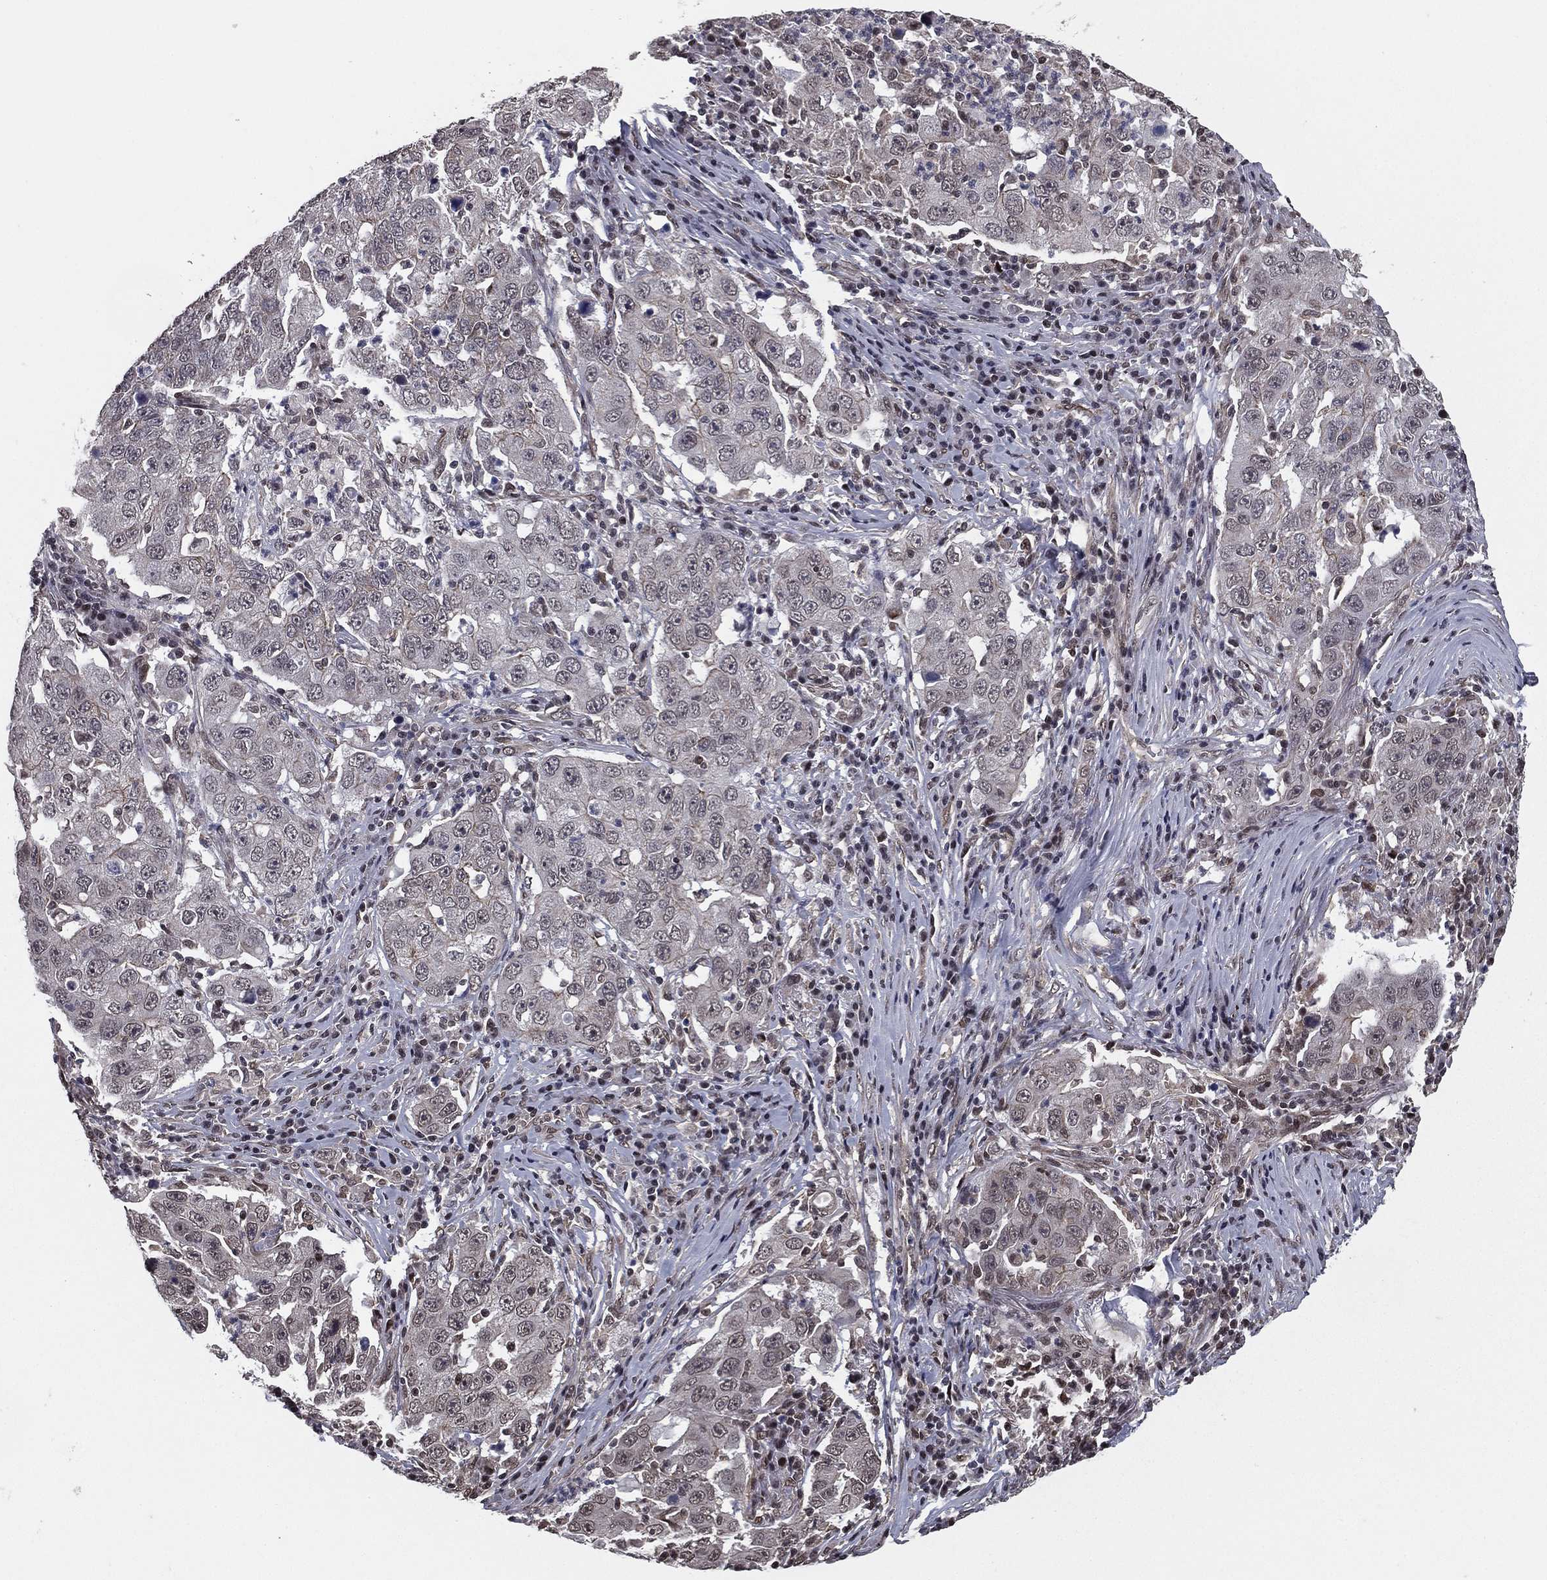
{"staining": {"intensity": "negative", "quantity": "none", "location": "none"}, "tissue": "lung cancer", "cell_type": "Tumor cells", "image_type": "cancer", "snomed": [{"axis": "morphology", "description": "Adenocarcinoma, NOS"}, {"axis": "topography", "description": "Lung"}], "caption": "Immunohistochemical staining of lung cancer (adenocarcinoma) demonstrates no significant staining in tumor cells.", "gene": "RARB", "patient": {"sex": "male", "age": 73}}